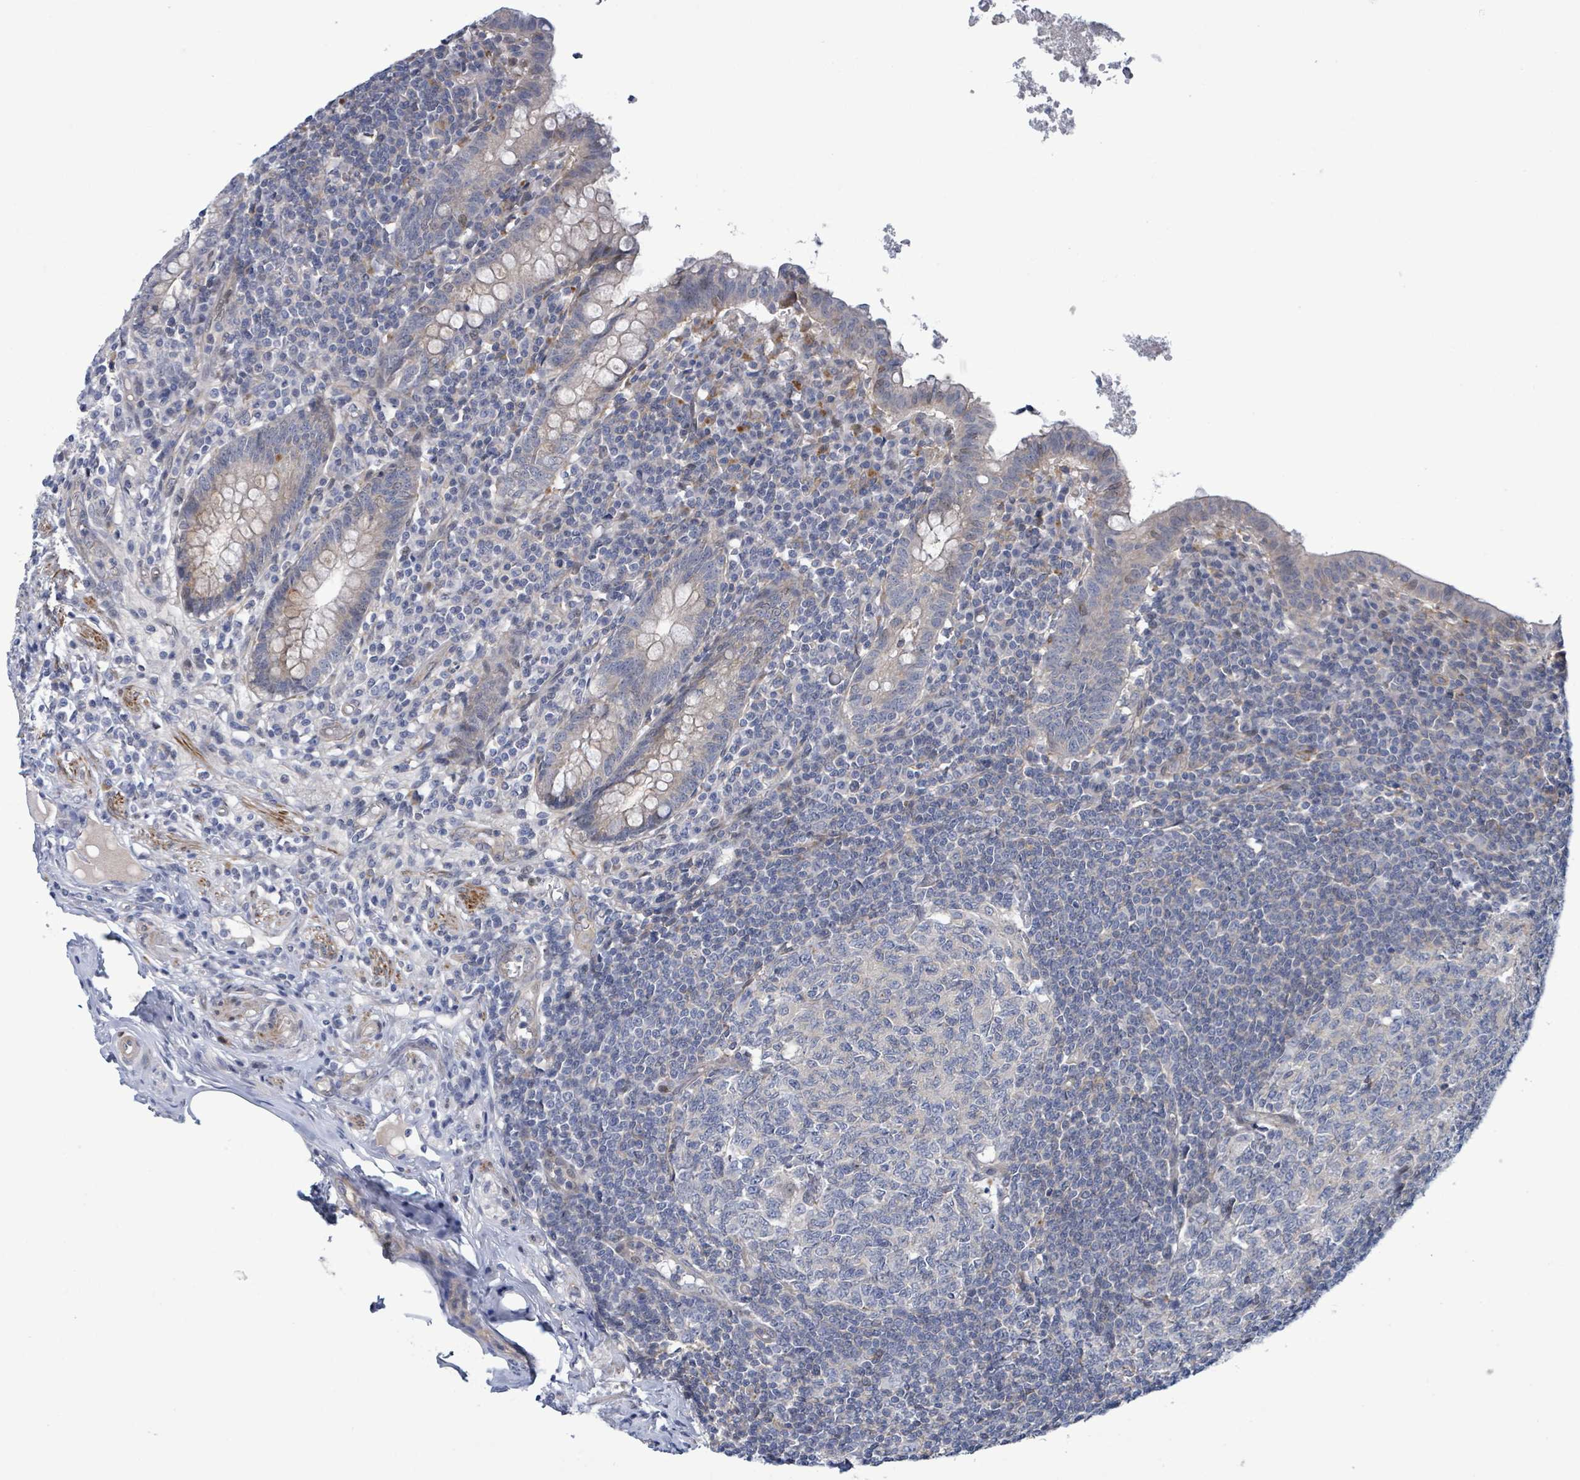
{"staining": {"intensity": "weak", "quantity": "25%-75%", "location": "cytoplasmic/membranous"}, "tissue": "appendix", "cell_type": "Glandular cells", "image_type": "normal", "snomed": [{"axis": "morphology", "description": "Normal tissue, NOS"}, {"axis": "topography", "description": "Appendix"}], "caption": "An image of appendix stained for a protein demonstrates weak cytoplasmic/membranous brown staining in glandular cells. The staining is performed using DAB brown chromogen to label protein expression. The nuclei are counter-stained blue using hematoxylin.", "gene": "C9orf152", "patient": {"sex": "male", "age": 83}}